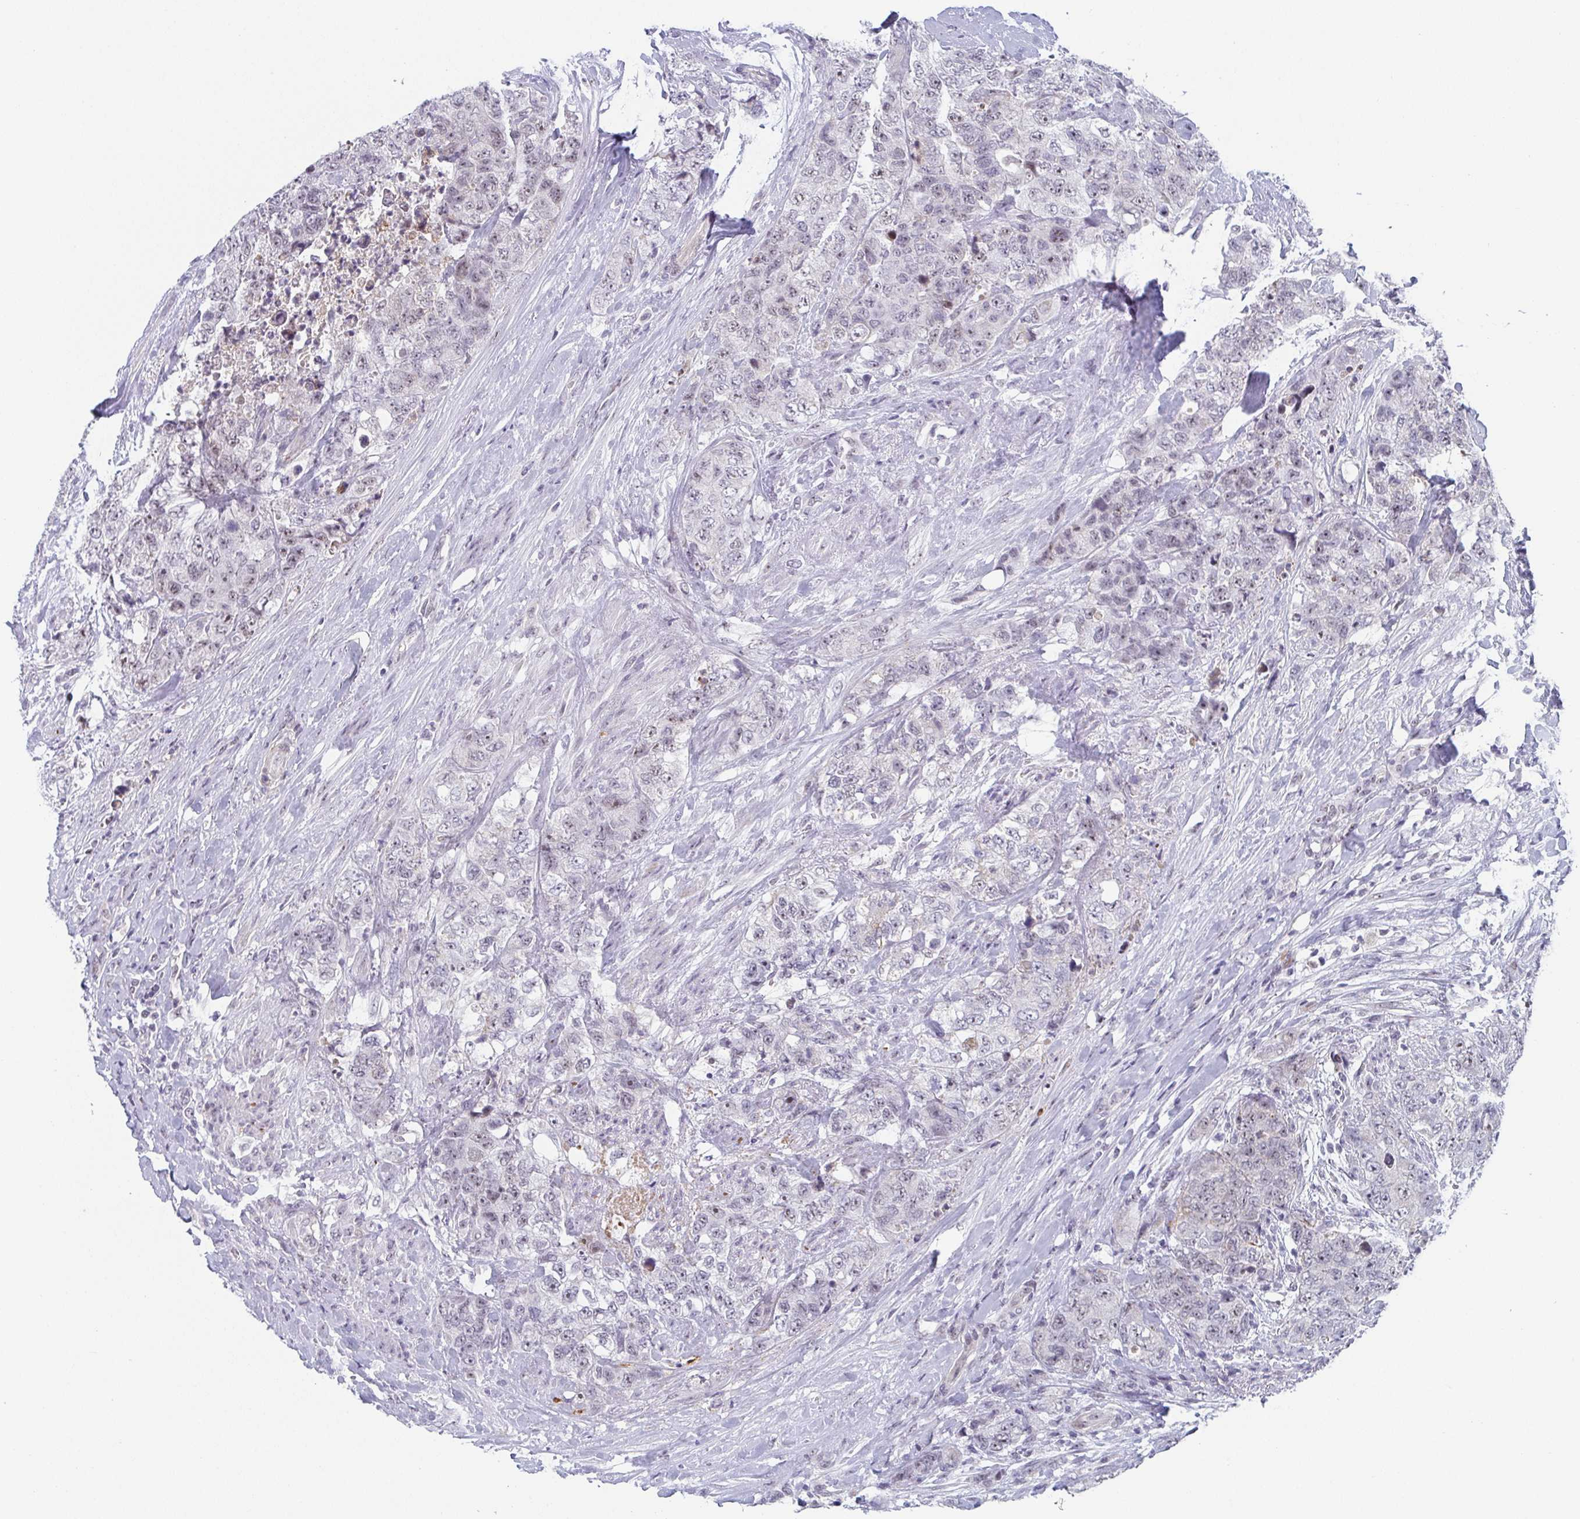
{"staining": {"intensity": "negative", "quantity": "none", "location": "none"}, "tissue": "urothelial cancer", "cell_type": "Tumor cells", "image_type": "cancer", "snomed": [{"axis": "morphology", "description": "Urothelial carcinoma, High grade"}, {"axis": "topography", "description": "Urinary bladder"}], "caption": "Human urothelial cancer stained for a protein using immunohistochemistry (IHC) reveals no positivity in tumor cells.", "gene": "EXOSC7", "patient": {"sex": "female", "age": 78}}